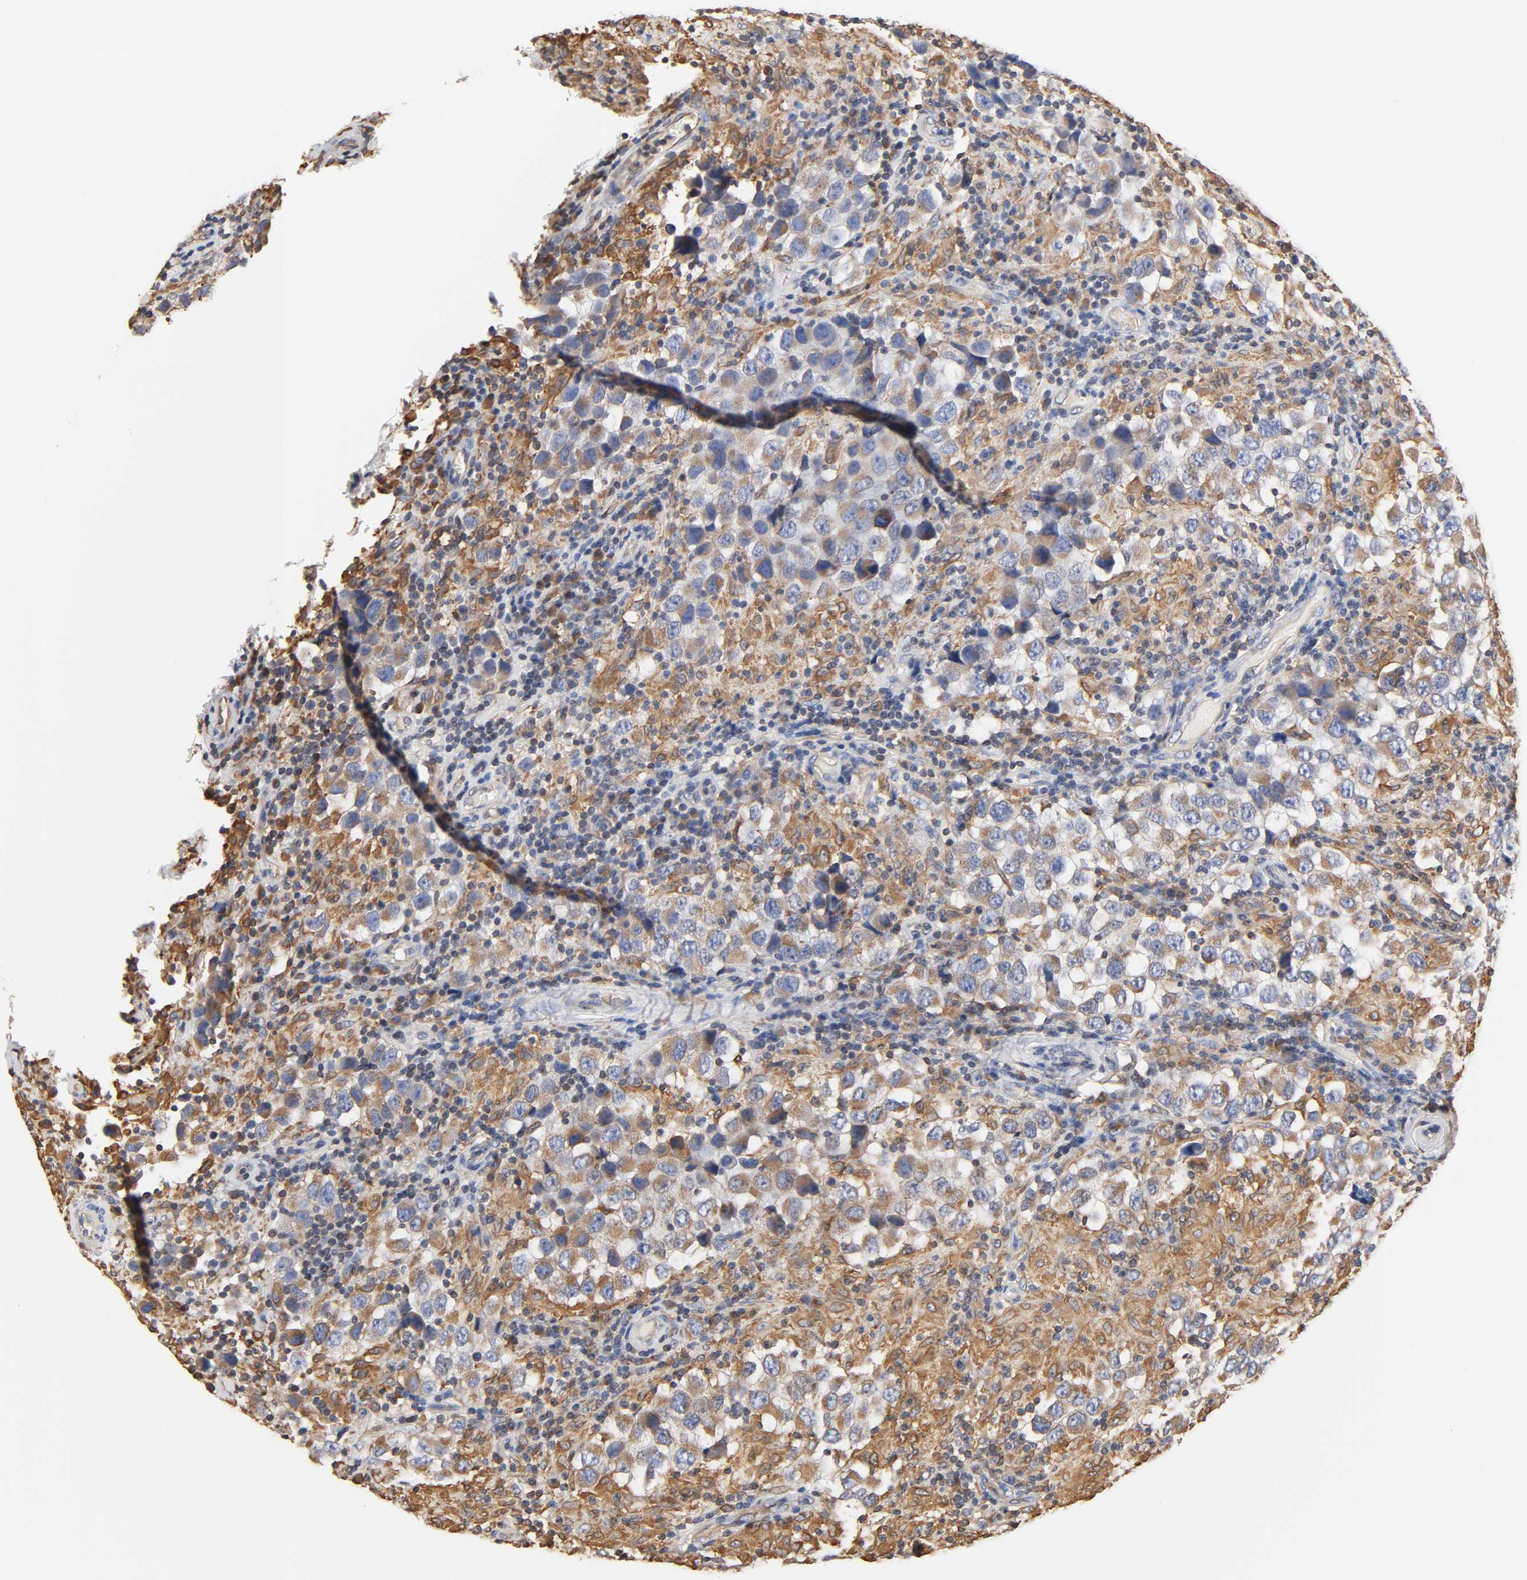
{"staining": {"intensity": "moderate", "quantity": ">75%", "location": "cytoplasmic/membranous"}, "tissue": "testis cancer", "cell_type": "Tumor cells", "image_type": "cancer", "snomed": [{"axis": "morphology", "description": "Carcinoma, Embryonal, NOS"}, {"axis": "topography", "description": "Testis"}], "caption": "A photomicrograph showing moderate cytoplasmic/membranous expression in approximately >75% of tumor cells in embryonal carcinoma (testis), as visualized by brown immunohistochemical staining.", "gene": "BCAP31", "patient": {"sex": "male", "age": 21}}